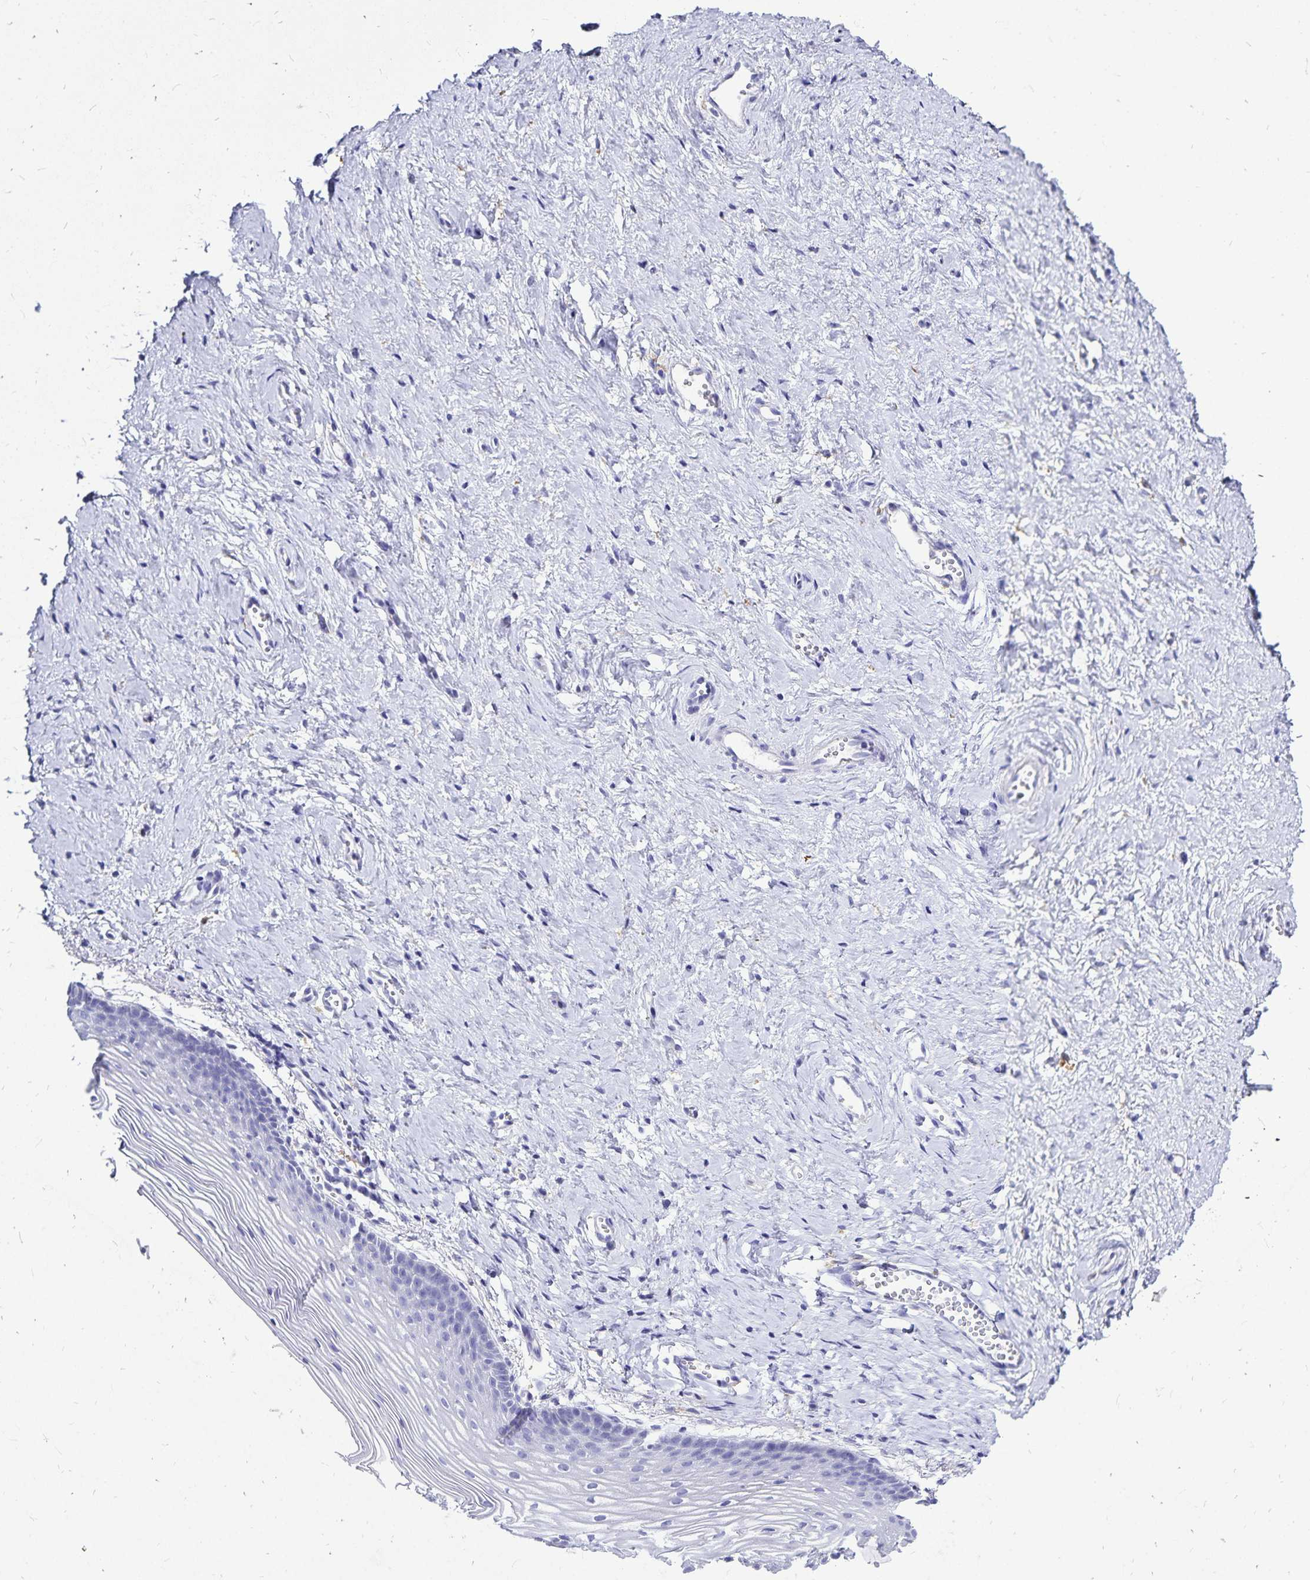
{"staining": {"intensity": "negative", "quantity": "none", "location": "none"}, "tissue": "vagina", "cell_type": "Squamous epithelial cells", "image_type": "normal", "snomed": [{"axis": "morphology", "description": "Normal tissue, NOS"}, {"axis": "topography", "description": "Vagina"}], "caption": "This is an IHC image of benign vagina. There is no positivity in squamous epithelial cells.", "gene": "PLAC1", "patient": {"sex": "female", "age": 56}}